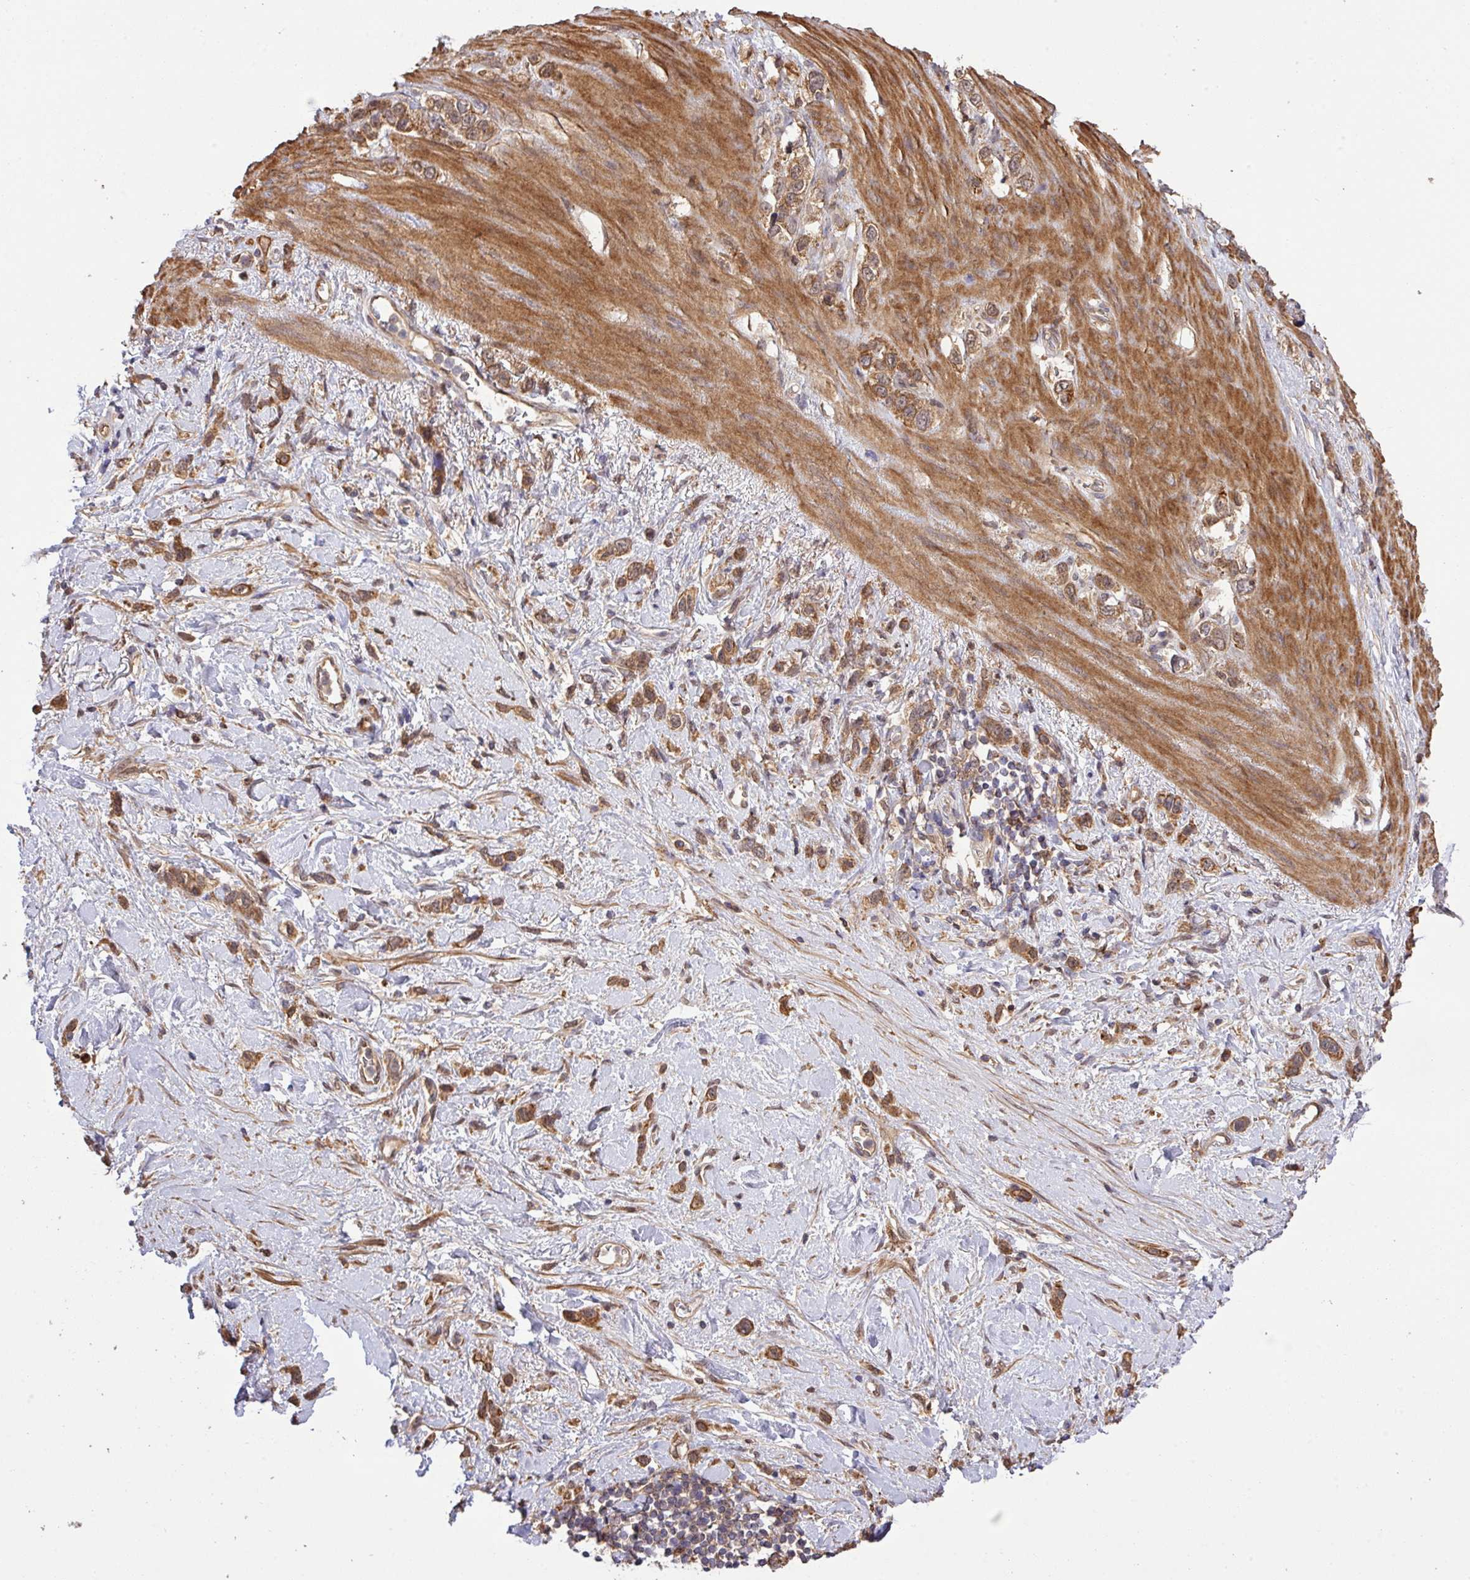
{"staining": {"intensity": "moderate", "quantity": ">75%", "location": "cytoplasmic/membranous"}, "tissue": "stomach cancer", "cell_type": "Tumor cells", "image_type": "cancer", "snomed": [{"axis": "morphology", "description": "Adenocarcinoma, NOS"}, {"axis": "topography", "description": "Stomach"}], "caption": "Human stomach cancer stained with a protein marker reveals moderate staining in tumor cells.", "gene": "ARPIN", "patient": {"sex": "female", "age": 65}}